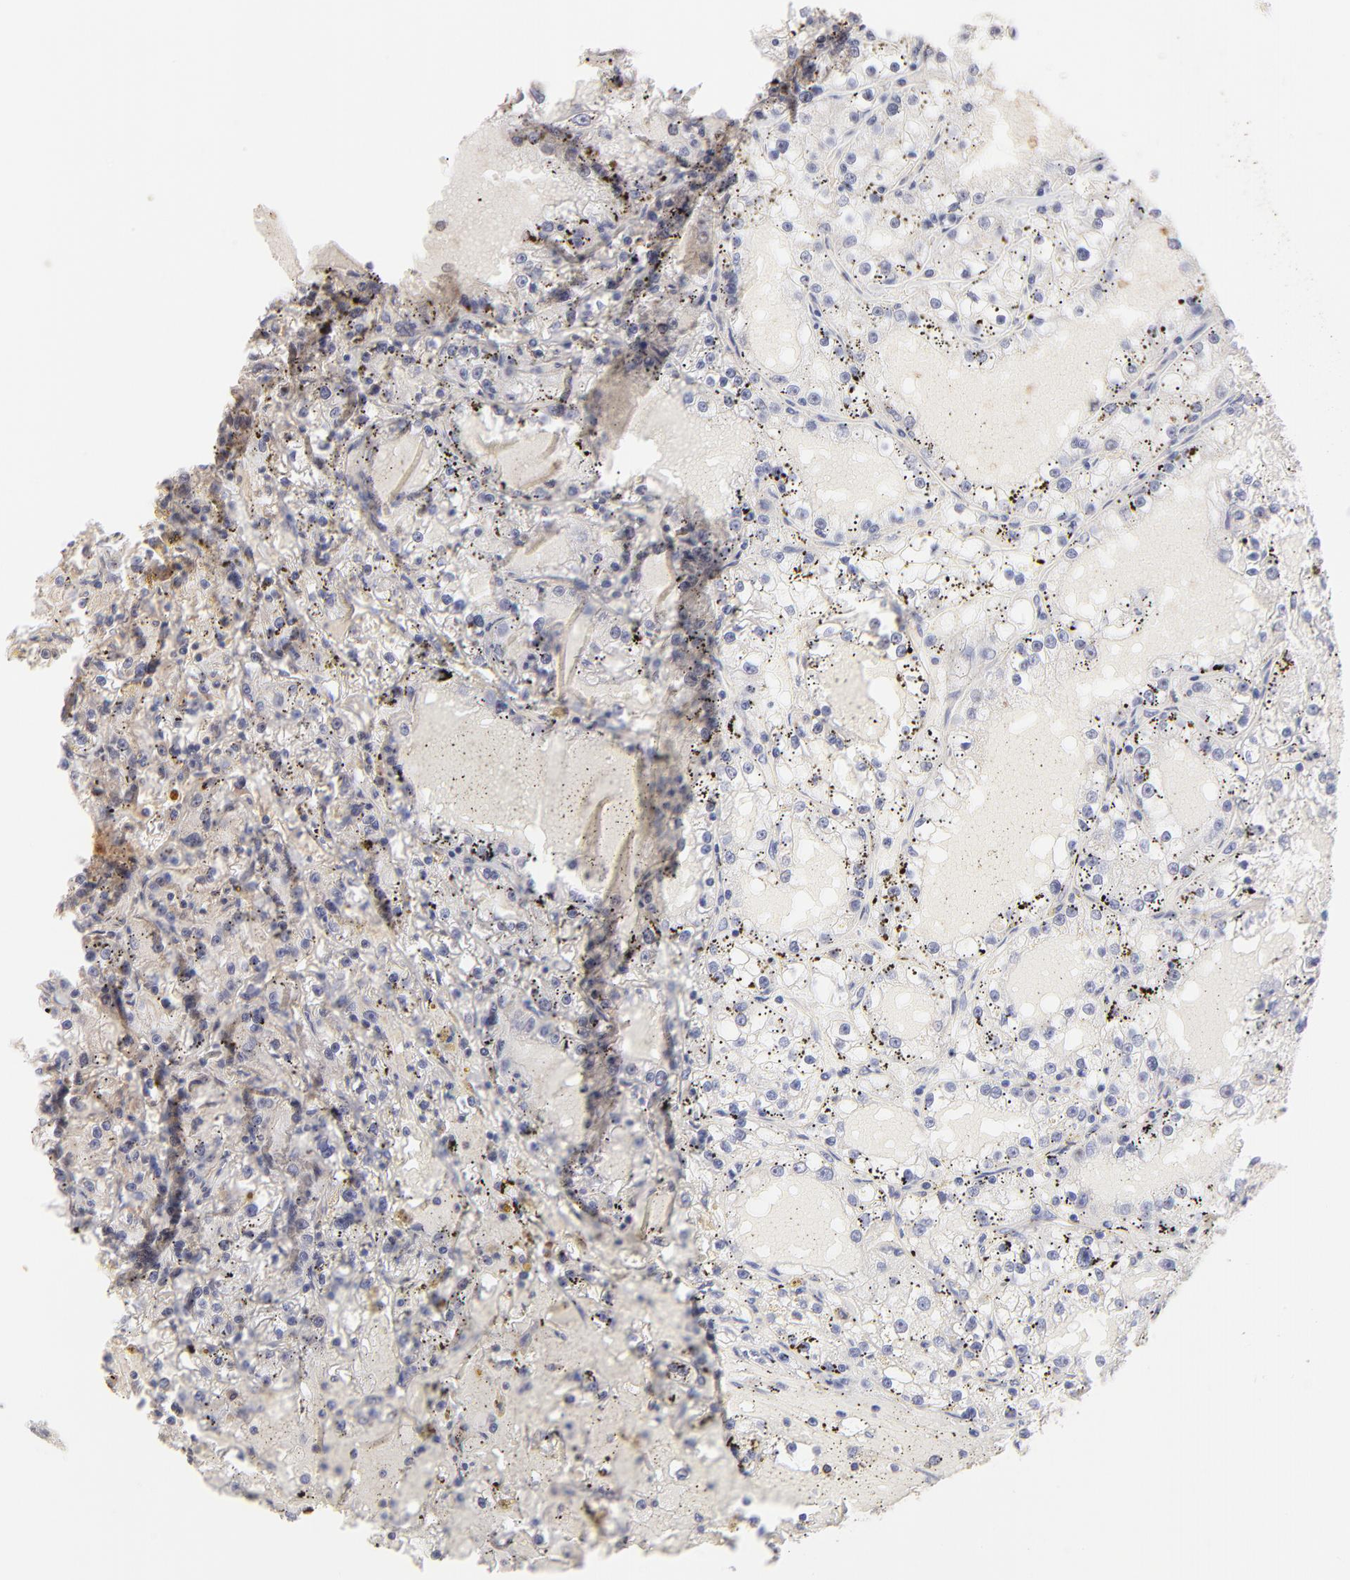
{"staining": {"intensity": "negative", "quantity": "none", "location": "none"}, "tissue": "renal cancer", "cell_type": "Tumor cells", "image_type": "cancer", "snomed": [{"axis": "morphology", "description": "Adenocarcinoma, NOS"}, {"axis": "topography", "description": "Kidney"}], "caption": "The immunohistochemistry (IHC) micrograph has no significant expression in tumor cells of renal cancer (adenocarcinoma) tissue.", "gene": "F13B", "patient": {"sex": "male", "age": 56}}